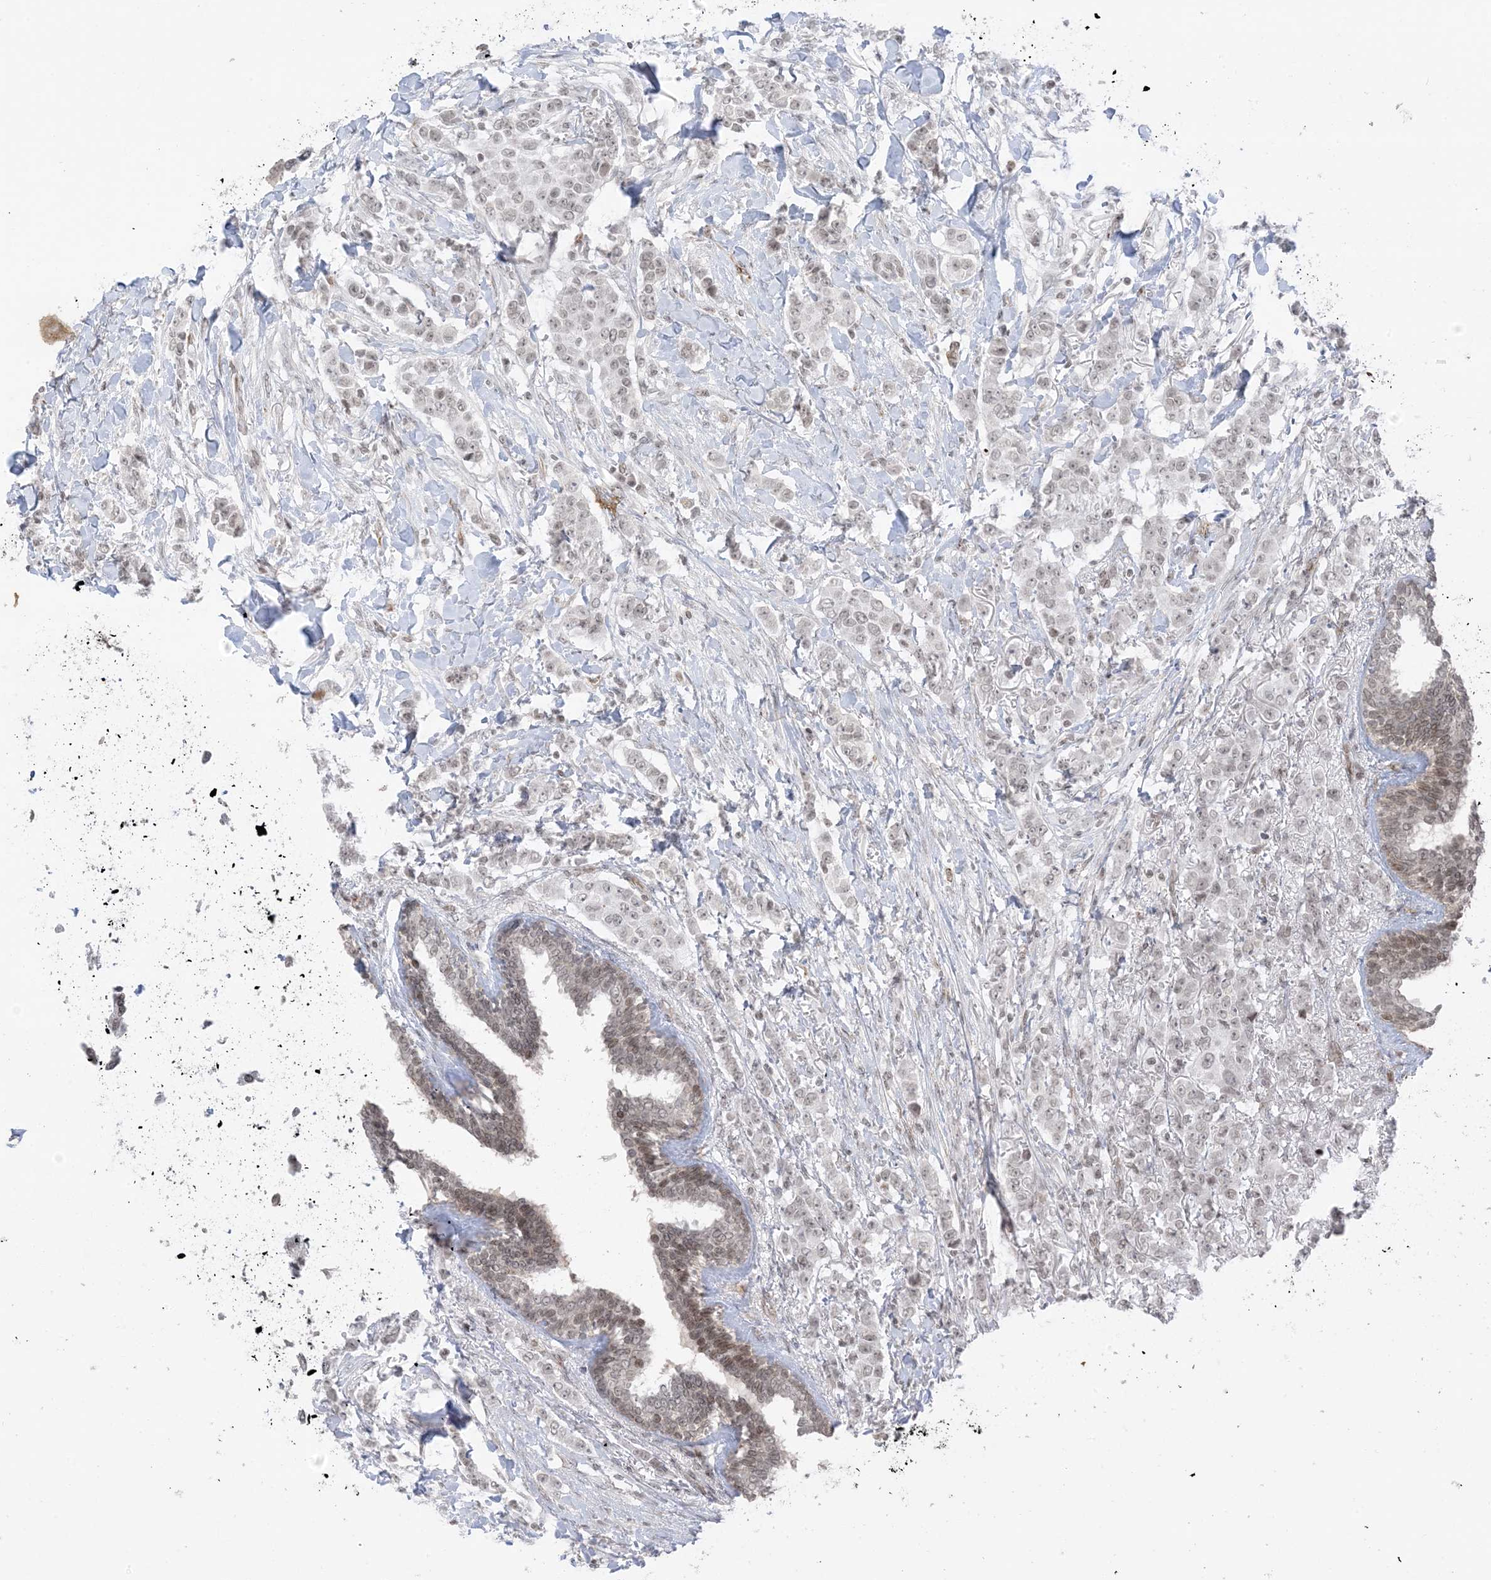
{"staining": {"intensity": "weak", "quantity": ">75%", "location": "nuclear"}, "tissue": "breast cancer", "cell_type": "Tumor cells", "image_type": "cancer", "snomed": [{"axis": "morphology", "description": "Duct carcinoma"}, {"axis": "topography", "description": "Breast"}], "caption": "DAB immunohistochemical staining of human intraductal carcinoma (breast) exhibits weak nuclear protein expression in about >75% of tumor cells. The protein of interest is shown in brown color, while the nuclei are stained blue.", "gene": "METAP1D", "patient": {"sex": "female", "age": 40}}